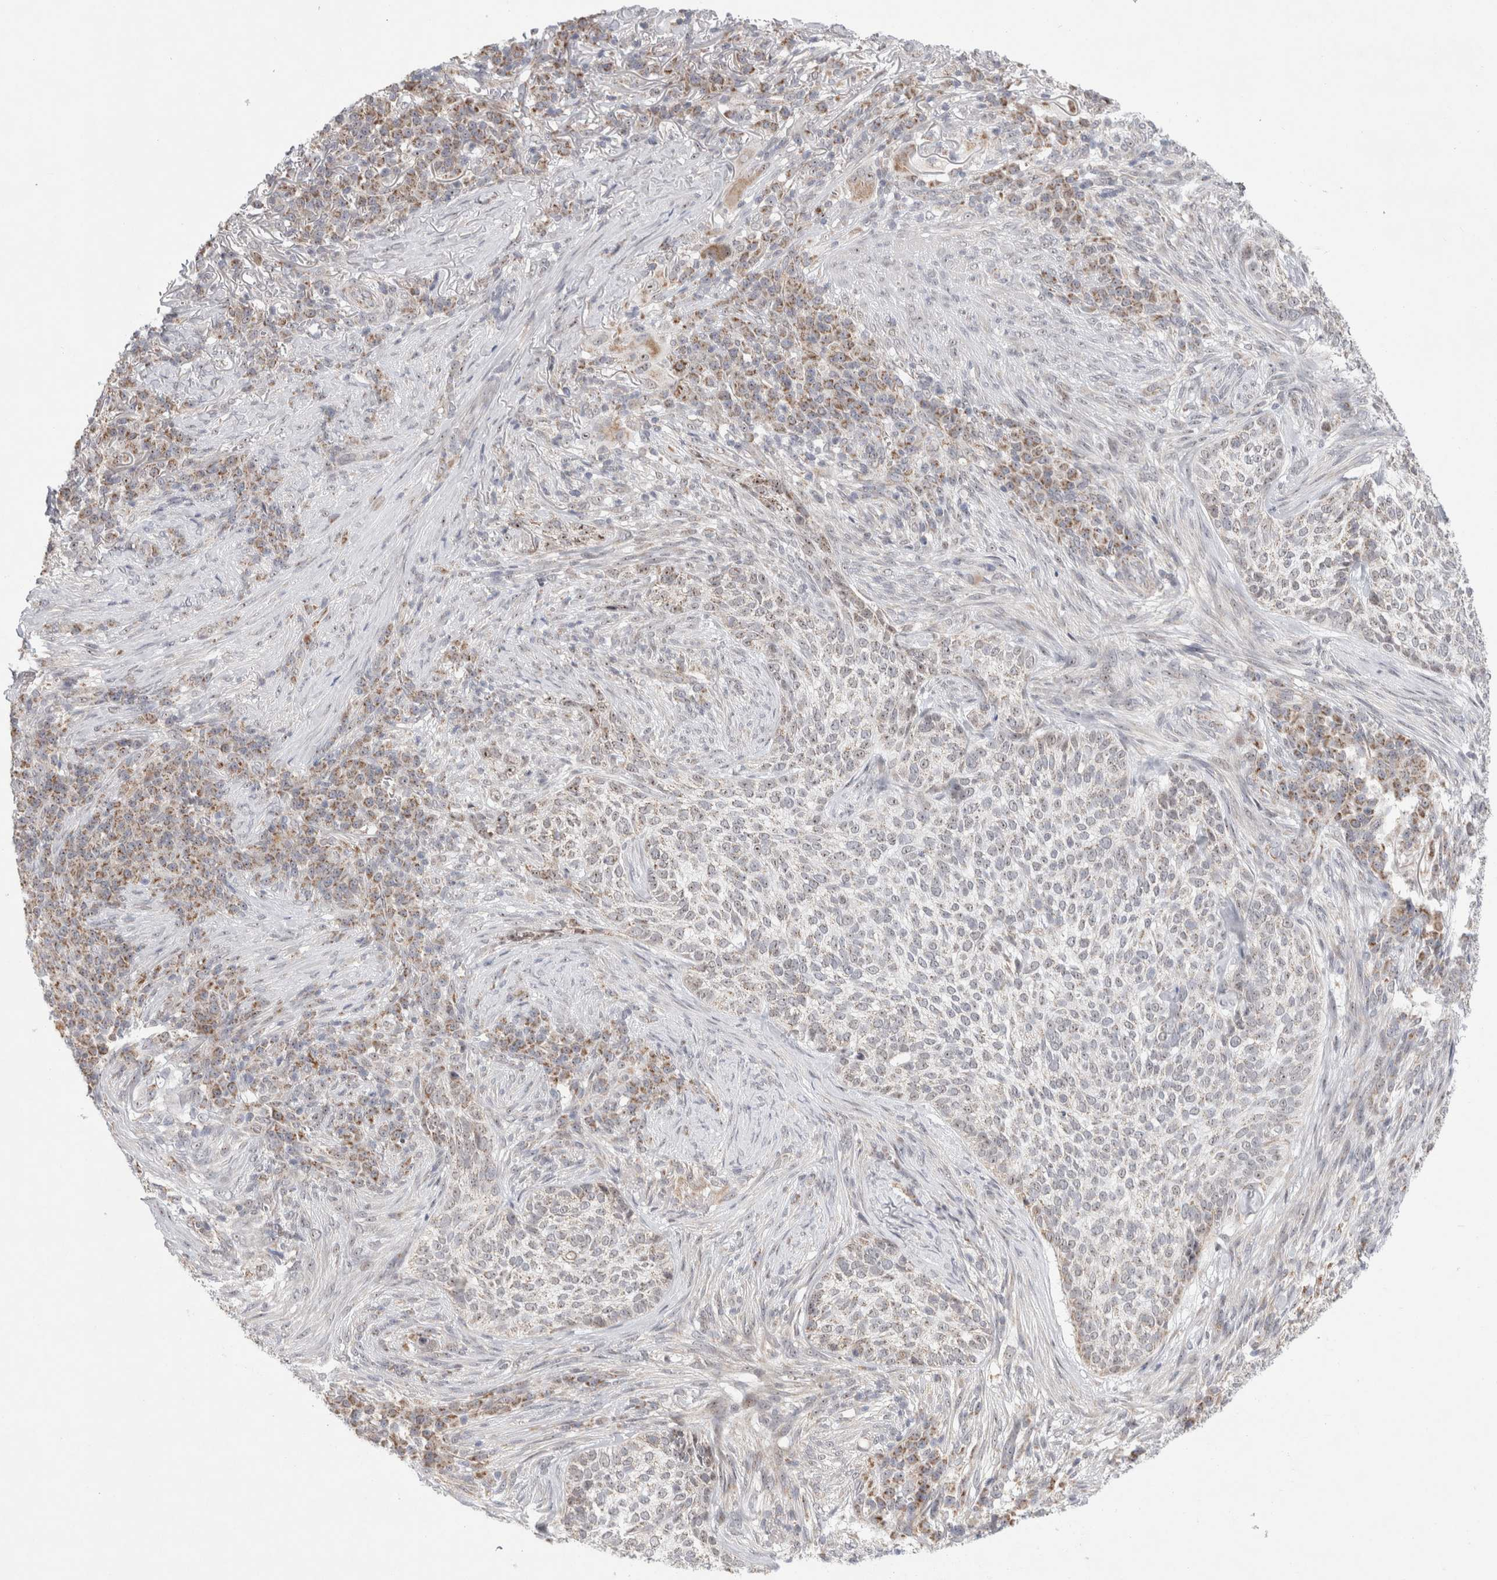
{"staining": {"intensity": "moderate", "quantity": "<25%", "location": "cytoplasmic/membranous,nuclear"}, "tissue": "skin cancer", "cell_type": "Tumor cells", "image_type": "cancer", "snomed": [{"axis": "morphology", "description": "Basal cell carcinoma"}, {"axis": "topography", "description": "Skin"}], "caption": "Immunohistochemical staining of human skin cancer (basal cell carcinoma) shows low levels of moderate cytoplasmic/membranous and nuclear staining in about <25% of tumor cells.", "gene": "MRPL37", "patient": {"sex": "female", "age": 64}}